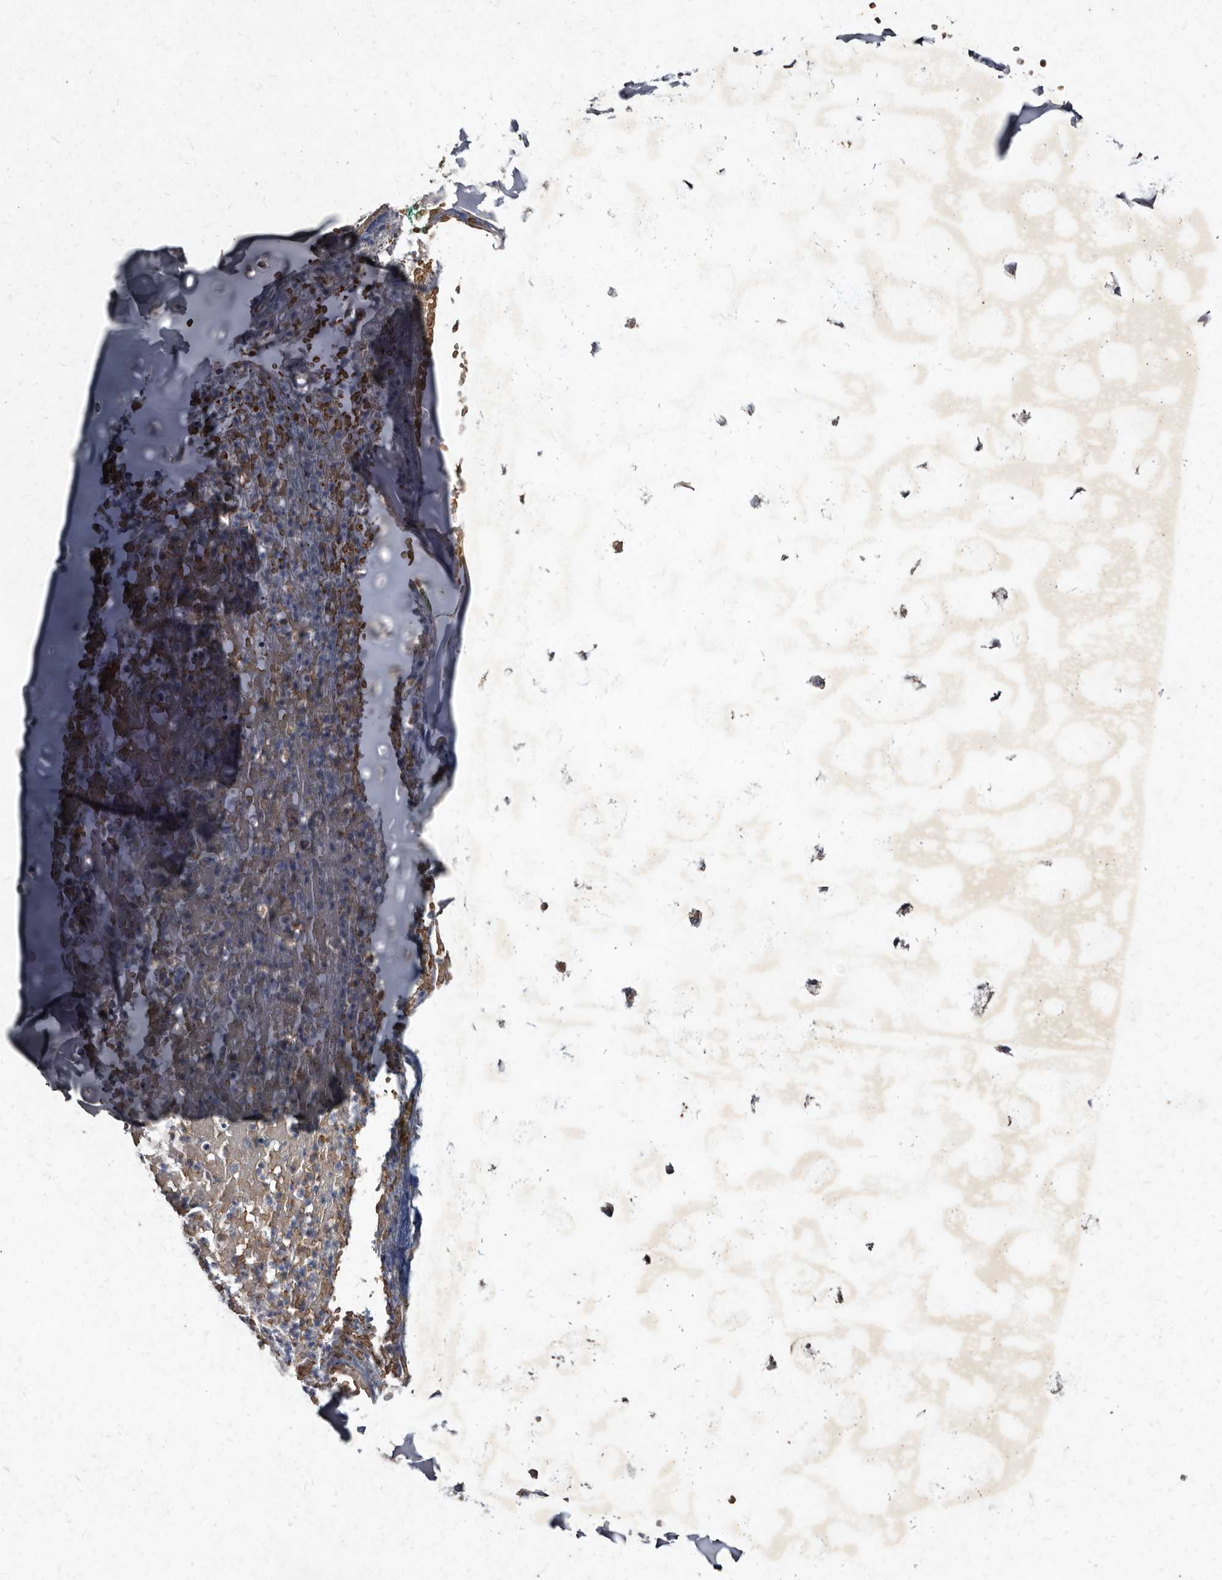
{"staining": {"intensity": "negative", "quantity": "none", "location": "none"}, "tissue": "adipose tissue", "cell_type": "Adipocytes", "image_type": "normal", "snomed": [{"axis": "morphology", "description": "Normal tissue, NOS"}, {"axis": "morphology", "description": "Basal cell carcinoma"}, {"axis": "topography", "description": "Cartilage tissue"}, {"axis": "topography", "description": "Nasopharynx"}, {"axis": "topography", "description": "Oral tissue"}], "caption": "The IHC photomicrograph has no significant positivity in adipocytes of adipose tissue. The staining was performed using DAB (3,3'-diaminobenzidine) to visualize the protein expression in brown, while the nuclei were stained in blue with hematoxylin (Magnification: 20x).", "gene": "YPEL1", "patient": {"sex": "female", "age": 77}}